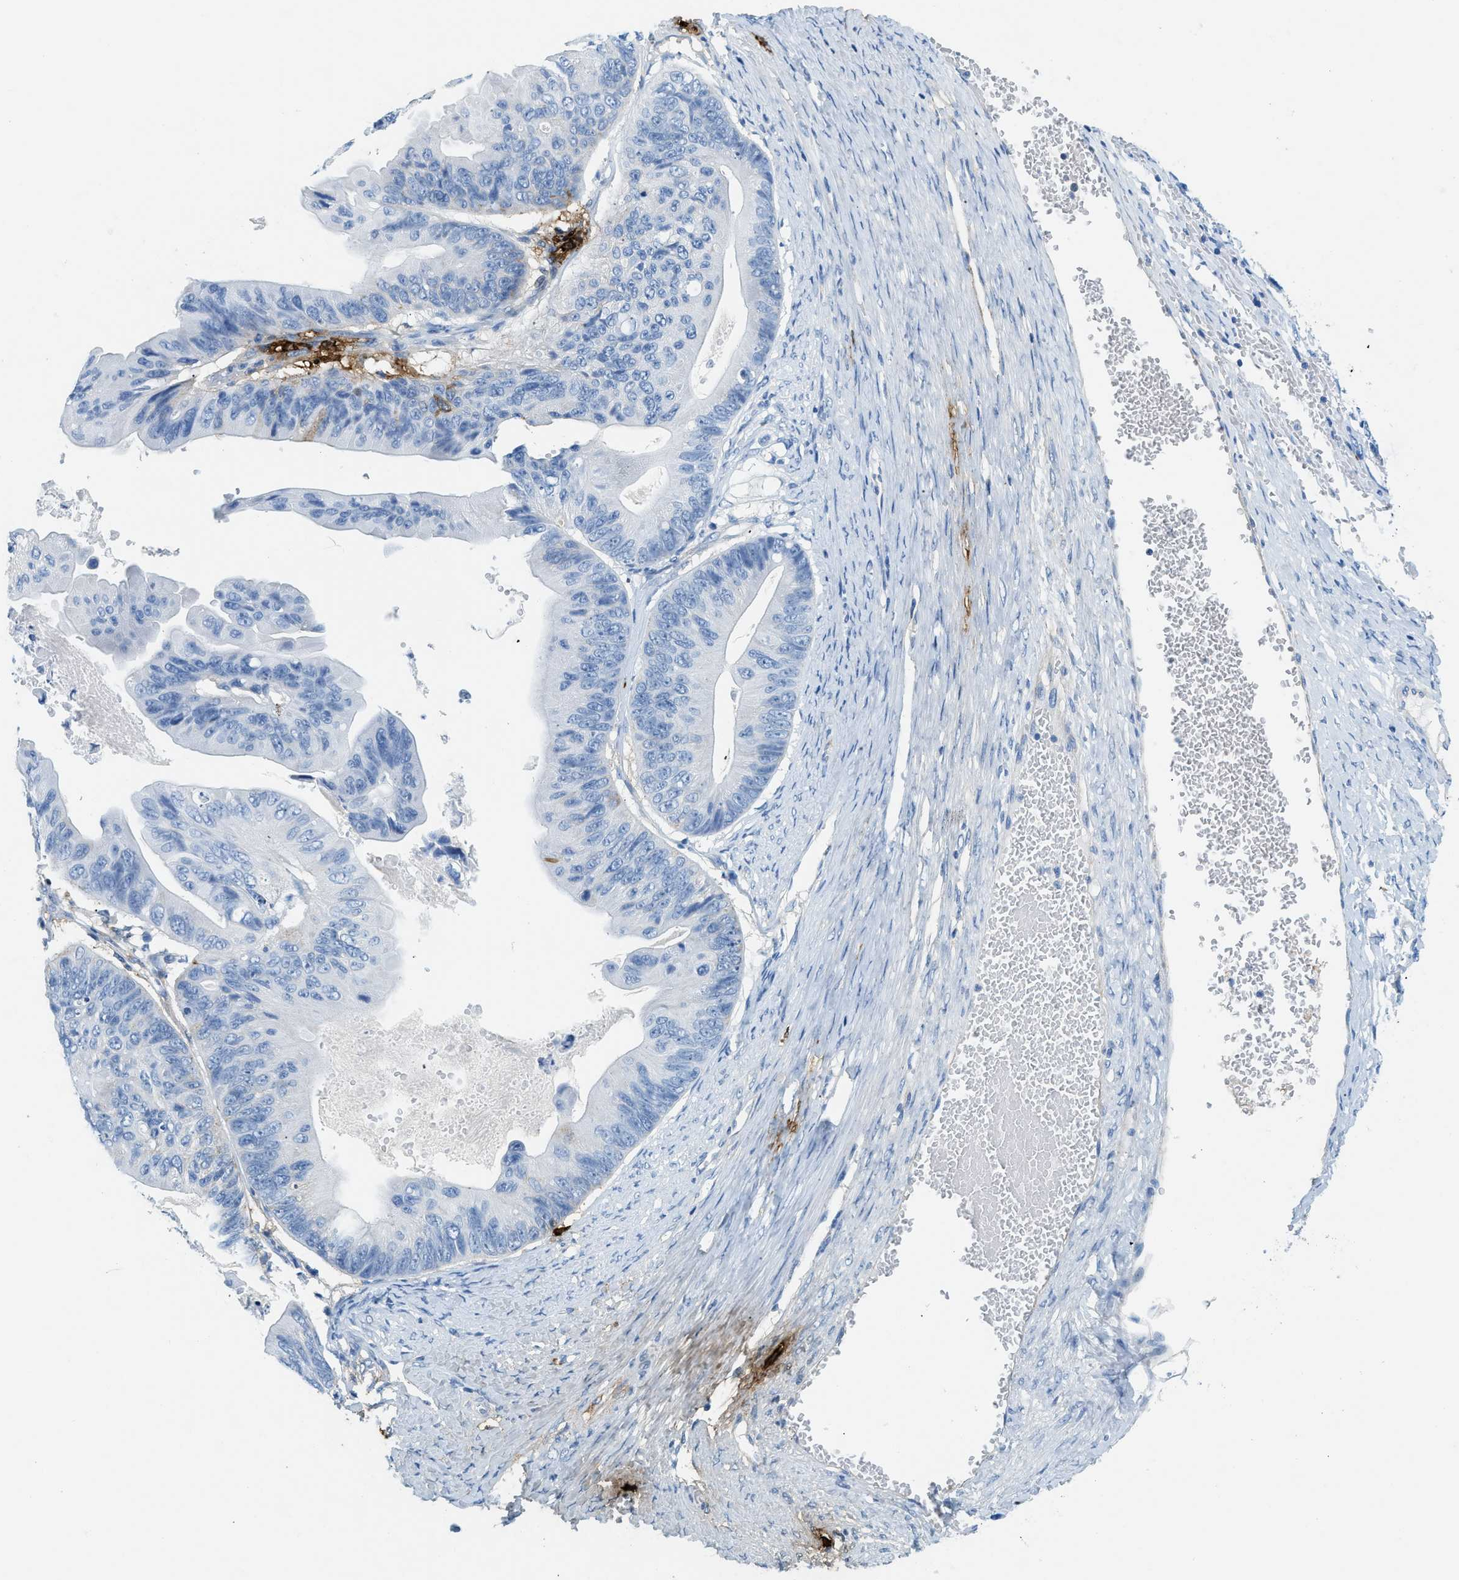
{"staining": {"intensity": "negative", "quantity": "none", "location": "none"}, "tissue": "ovarian cancer", "cell_type": "Tumor cells", "image_type": "cancer", "snomed": [{"axis": "morphology", "description": "Cystadenocarcinoma, mucinous, NOS"}, {"axis": "topography", "description": "Ovary"}], "caption": "An image of mucinous cystadenocarcinoma (ovarian) stained for a protein shows no brown staining in tumor cells.", "gene": "TPSAB1", "patient": {"sex": "female", "age": 61}}